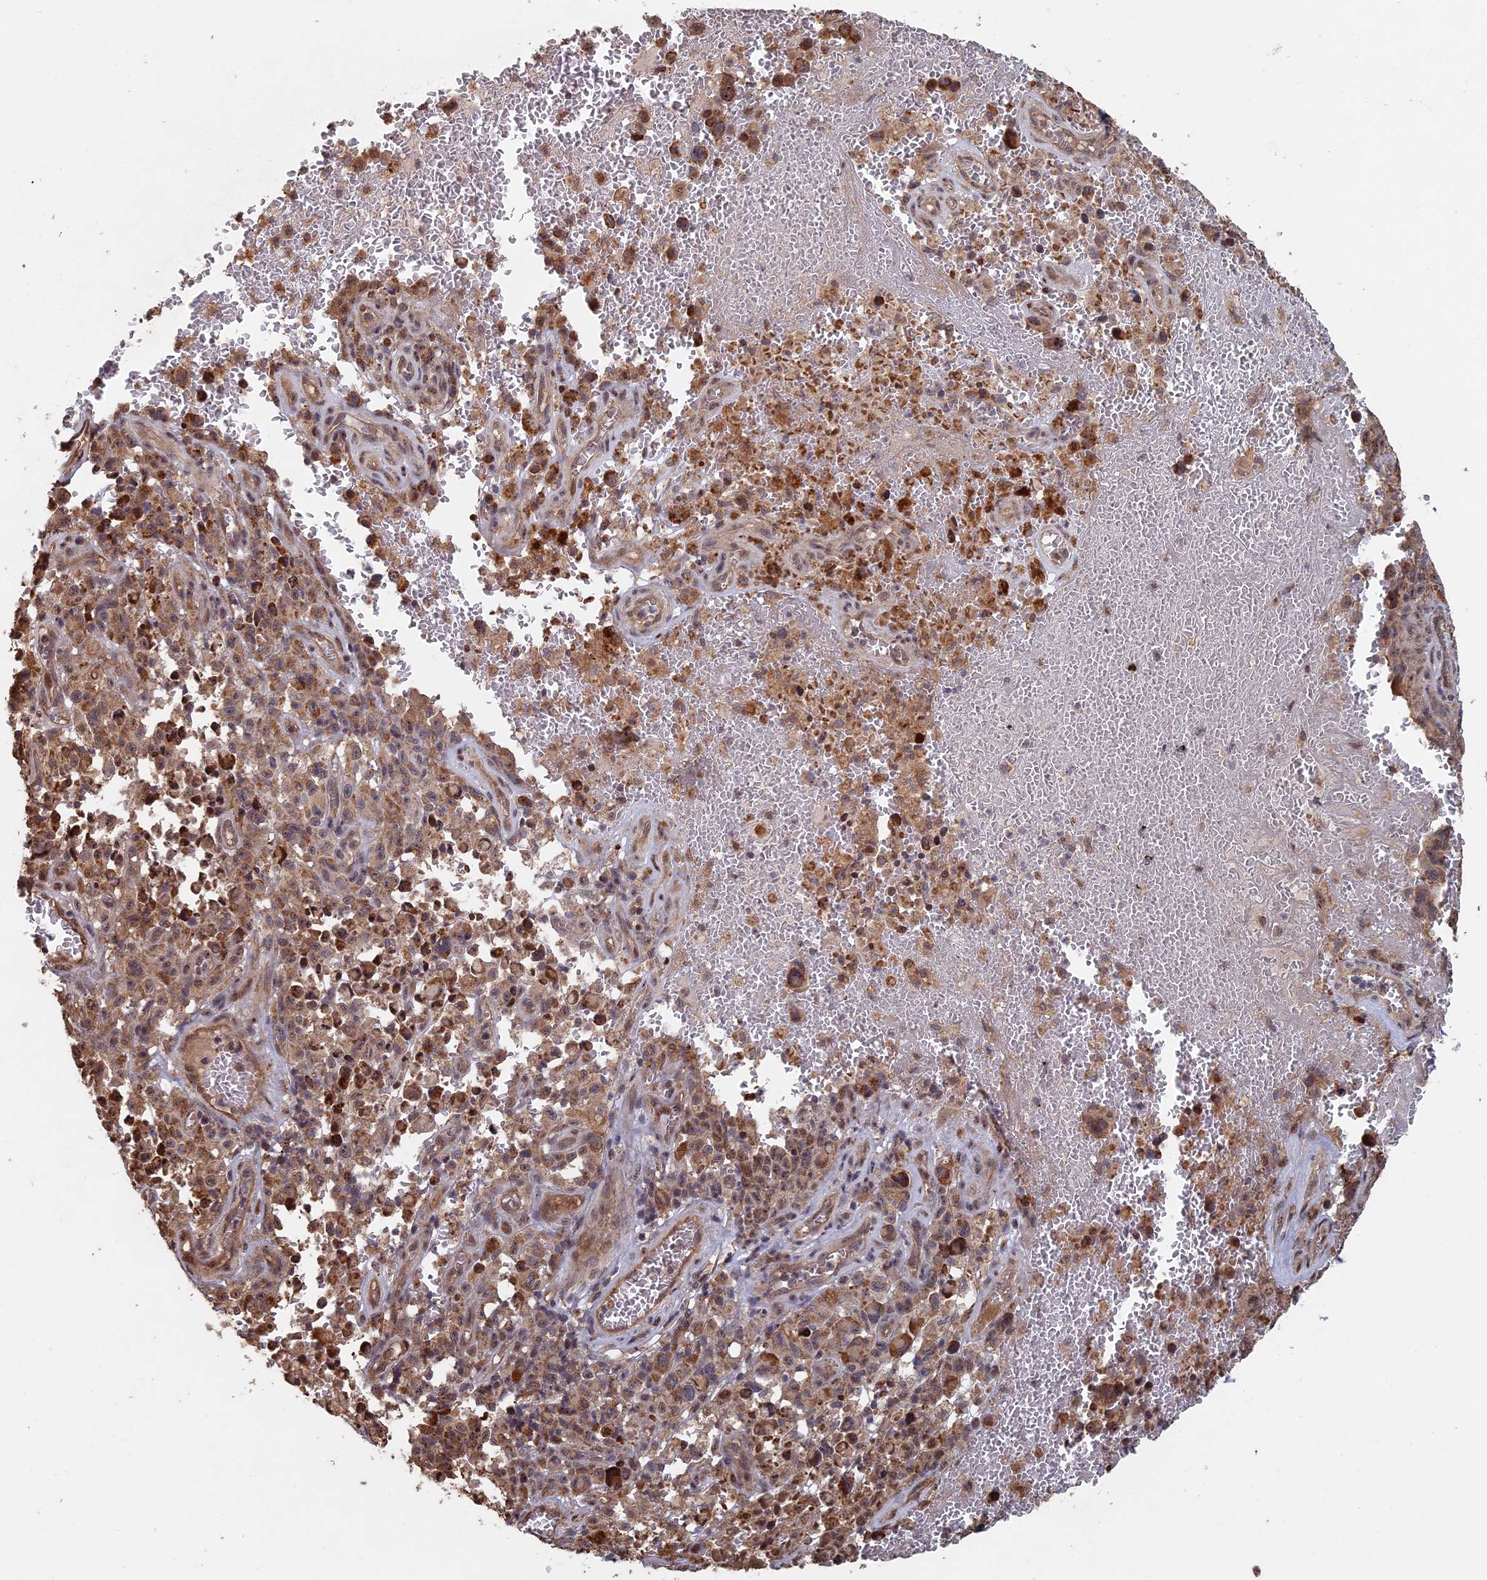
{"staining": {"intensity": "moderate", "quantity": ">75%", "location": "cytoplasmic/membranous"}, "tissue": "melanoma", "cell_type": "Tumor cells", "image_type": "cancer", "snomed": [{"axis": "morphology", "description": "Malignant melanoma, NOS"}, {"axis": "topography", "description": "Skin"}], "caption": "The photomicrograph exhibits staining of melanoma, revealing moderate cytoplasmic/membranous protein staining (brown color) within tumor cells.", "gene": "KIAA1328", "patient": {"sex": "female", "age": 82}}